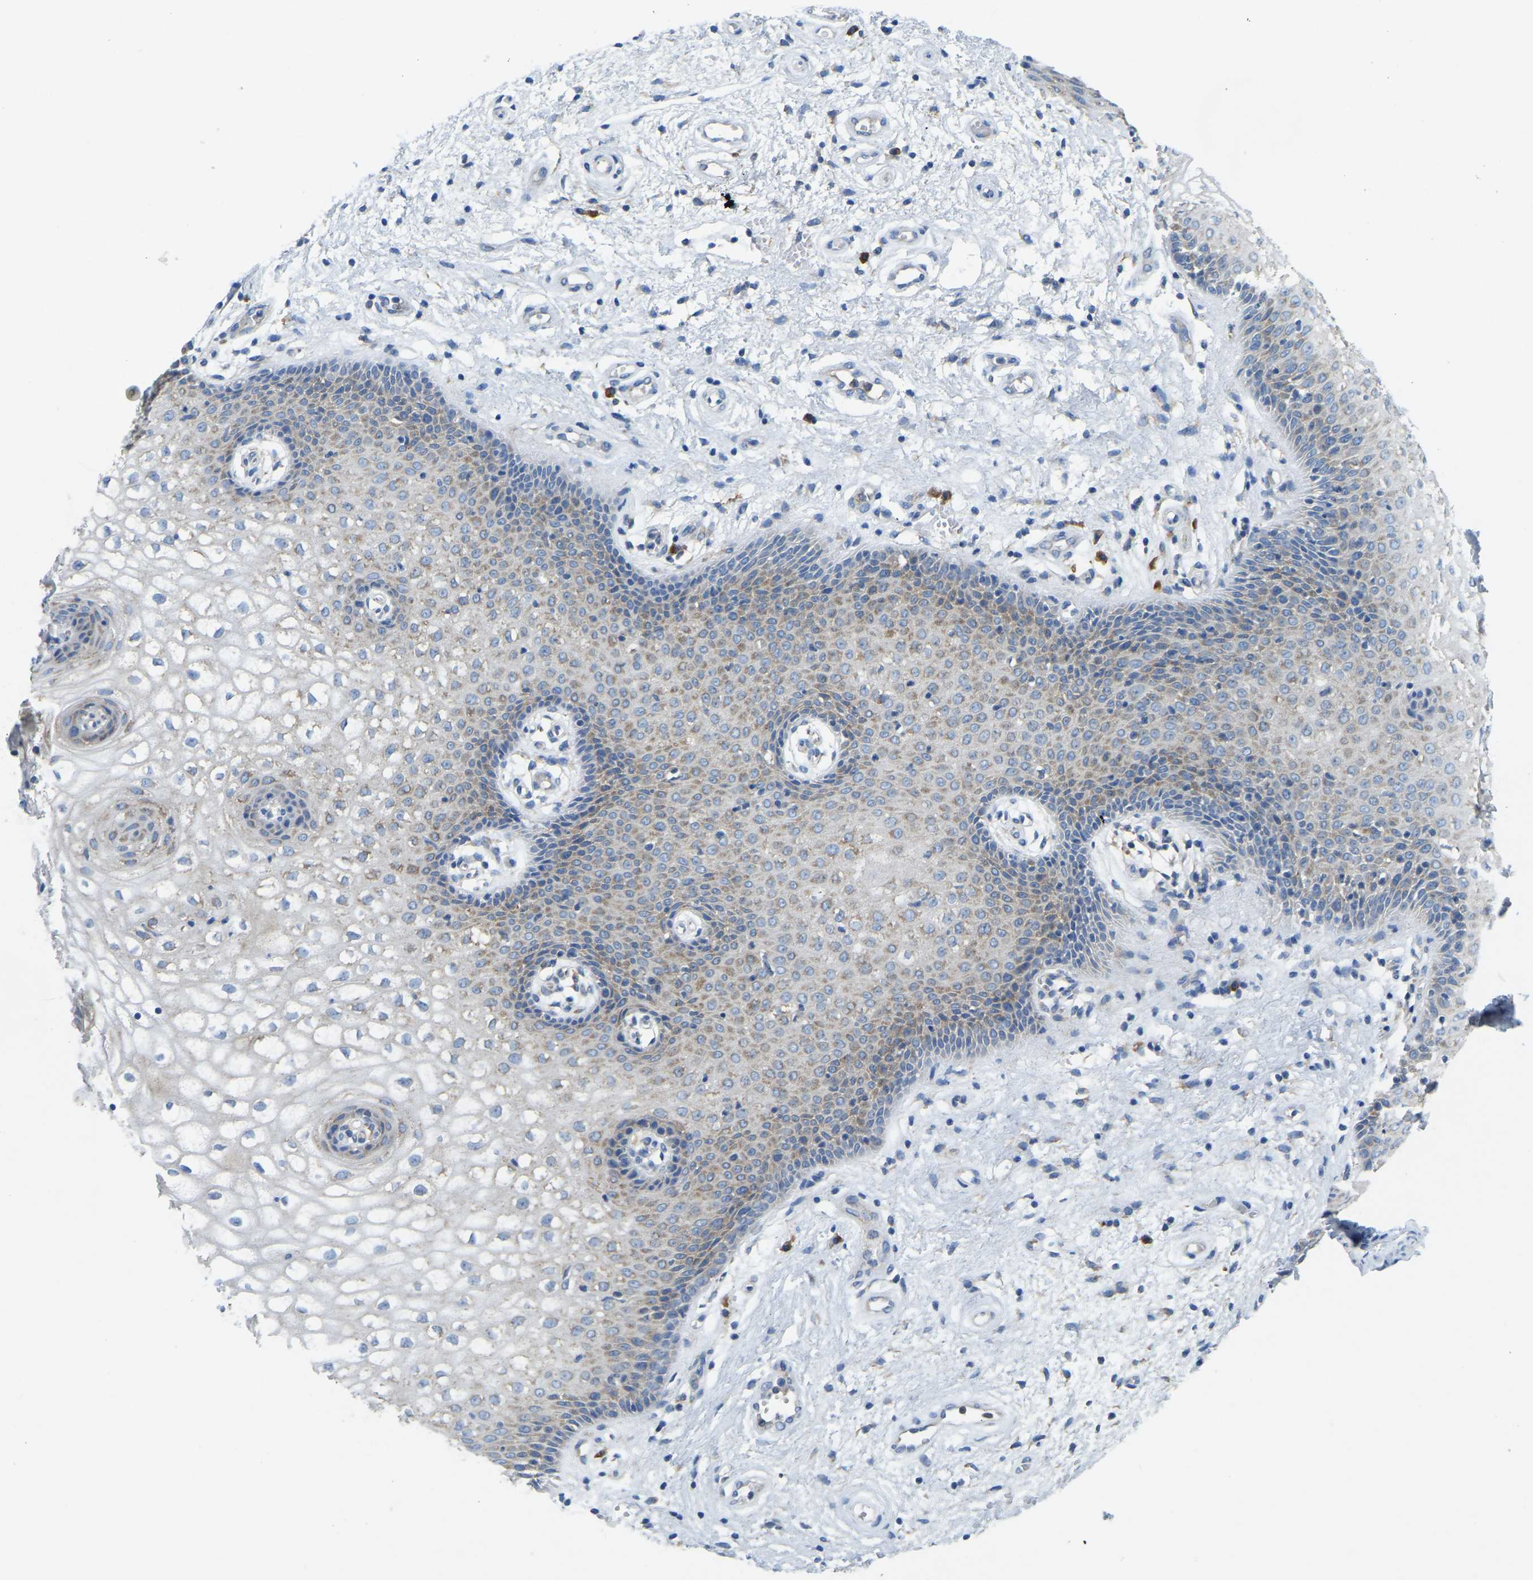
{"staining": {"intensity": "weak", "quantity": "25%-75%", "location": "cytoplasmic/membranous"}, "tissue": "vagina", "cell_type": "Squamous epithelial cells", "image_type": "normal", "snomed": [{"axis": "morphology", "description": "Normal tissue, NOS"}, {"axis": "topography", "description": "Vagina"}], "caption": "Immunohistochemical staining of unremarkable human vagina shows low levels of weak cytoplasmic/membranous positivity in about 25%-75% of squamous epithelial cells. Using DAB (3,3'-diaminobenzidine) (brown) and hematoxylin (blue) stains, captured at high magnification using brightfield microscopy.", "gene": "SND1", "patient": {"sex": "female", "age": 34}}